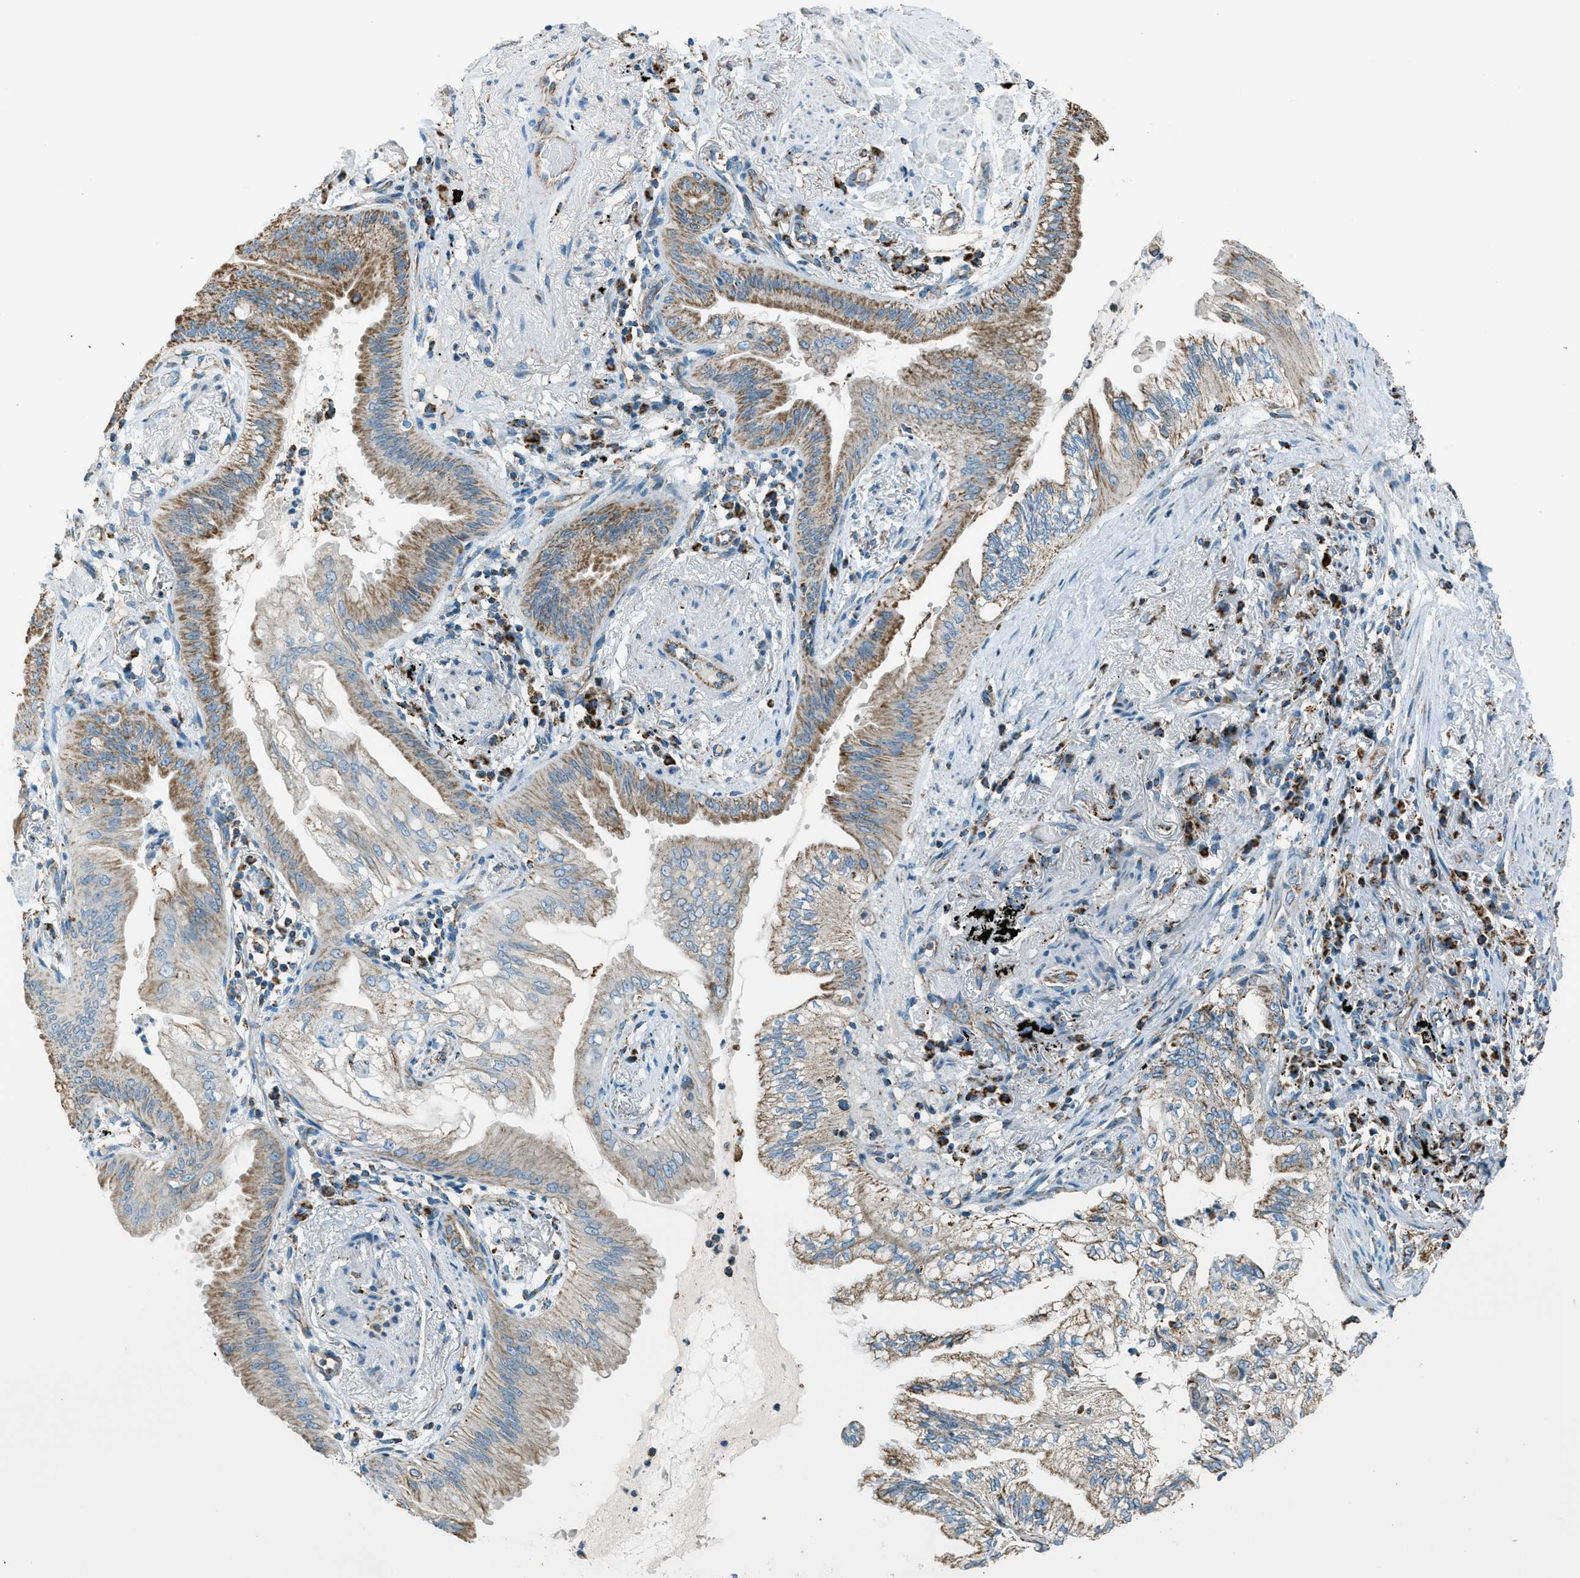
{"staining": {"intensity": "moderate", "quantity": ">75%", "location": "cytoplasmic/membranous"}, "tissue": "lung cancer", "cell_type": "Tumor cells", "image_type": "cancer", "snomed": [{"axis": "morphology", "description": "Normal tissue, NOS"}, {"axis": "morphology", "description": "Adenocarcinoma, NOS"}, {"axis": "topography", "description": "Bronchus"}, {"axis": "topography", "description": "Lung"}], "caption": "Immunohistochemistry image of neoplastic tissue: human adenocarcinoma (lung) stained using immunohistochemistry (IHC) displays medium levels of moderate protein expression localized specifically in the cytoplasmic/membranous of tumor cells, appearing as a cytoplasmic/membranous brown color.", "gene": "CHST15", "patient": {"sex": "female", "age": 70}}